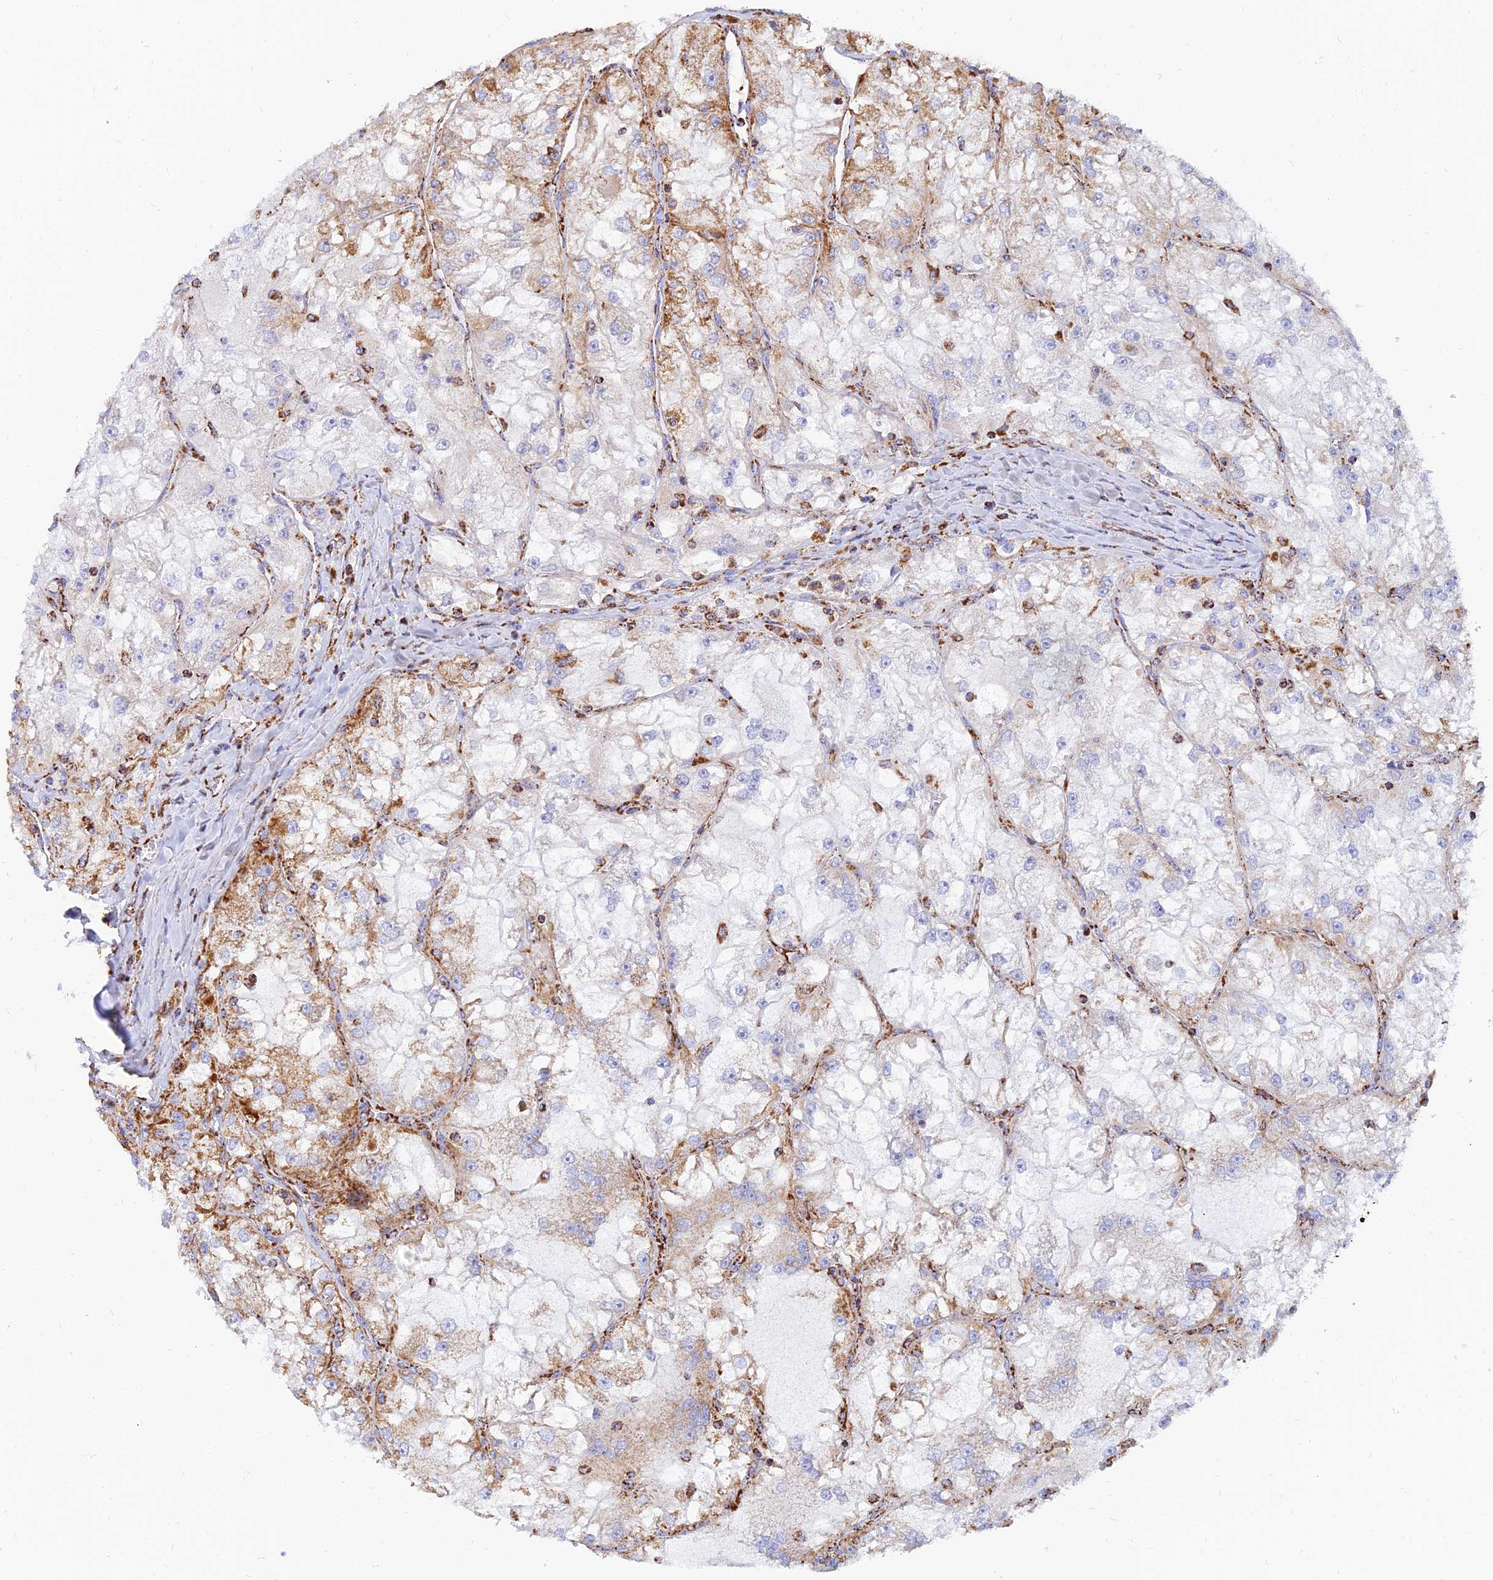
{"staining": {"intensity": "strong", "quantity": "<25%", "location": "cytoplasmic/membranous"}, "tissue": "renal cancer", "cell_type": "Tumor cells", "image_type": "cancer", "snomed": [{"axis": "morphology", "description": "Adenocarcinoma, NOS"}, {"axis": "topography", "description": "Kidney"}], "caption": "Protein staining demonstrates strong cytoplasmic/membranous expression in approximately <25% of tumor cells in renal cancer.", "gene": "NDUFB6", "patient": {"sex": "female", "age": 72}}